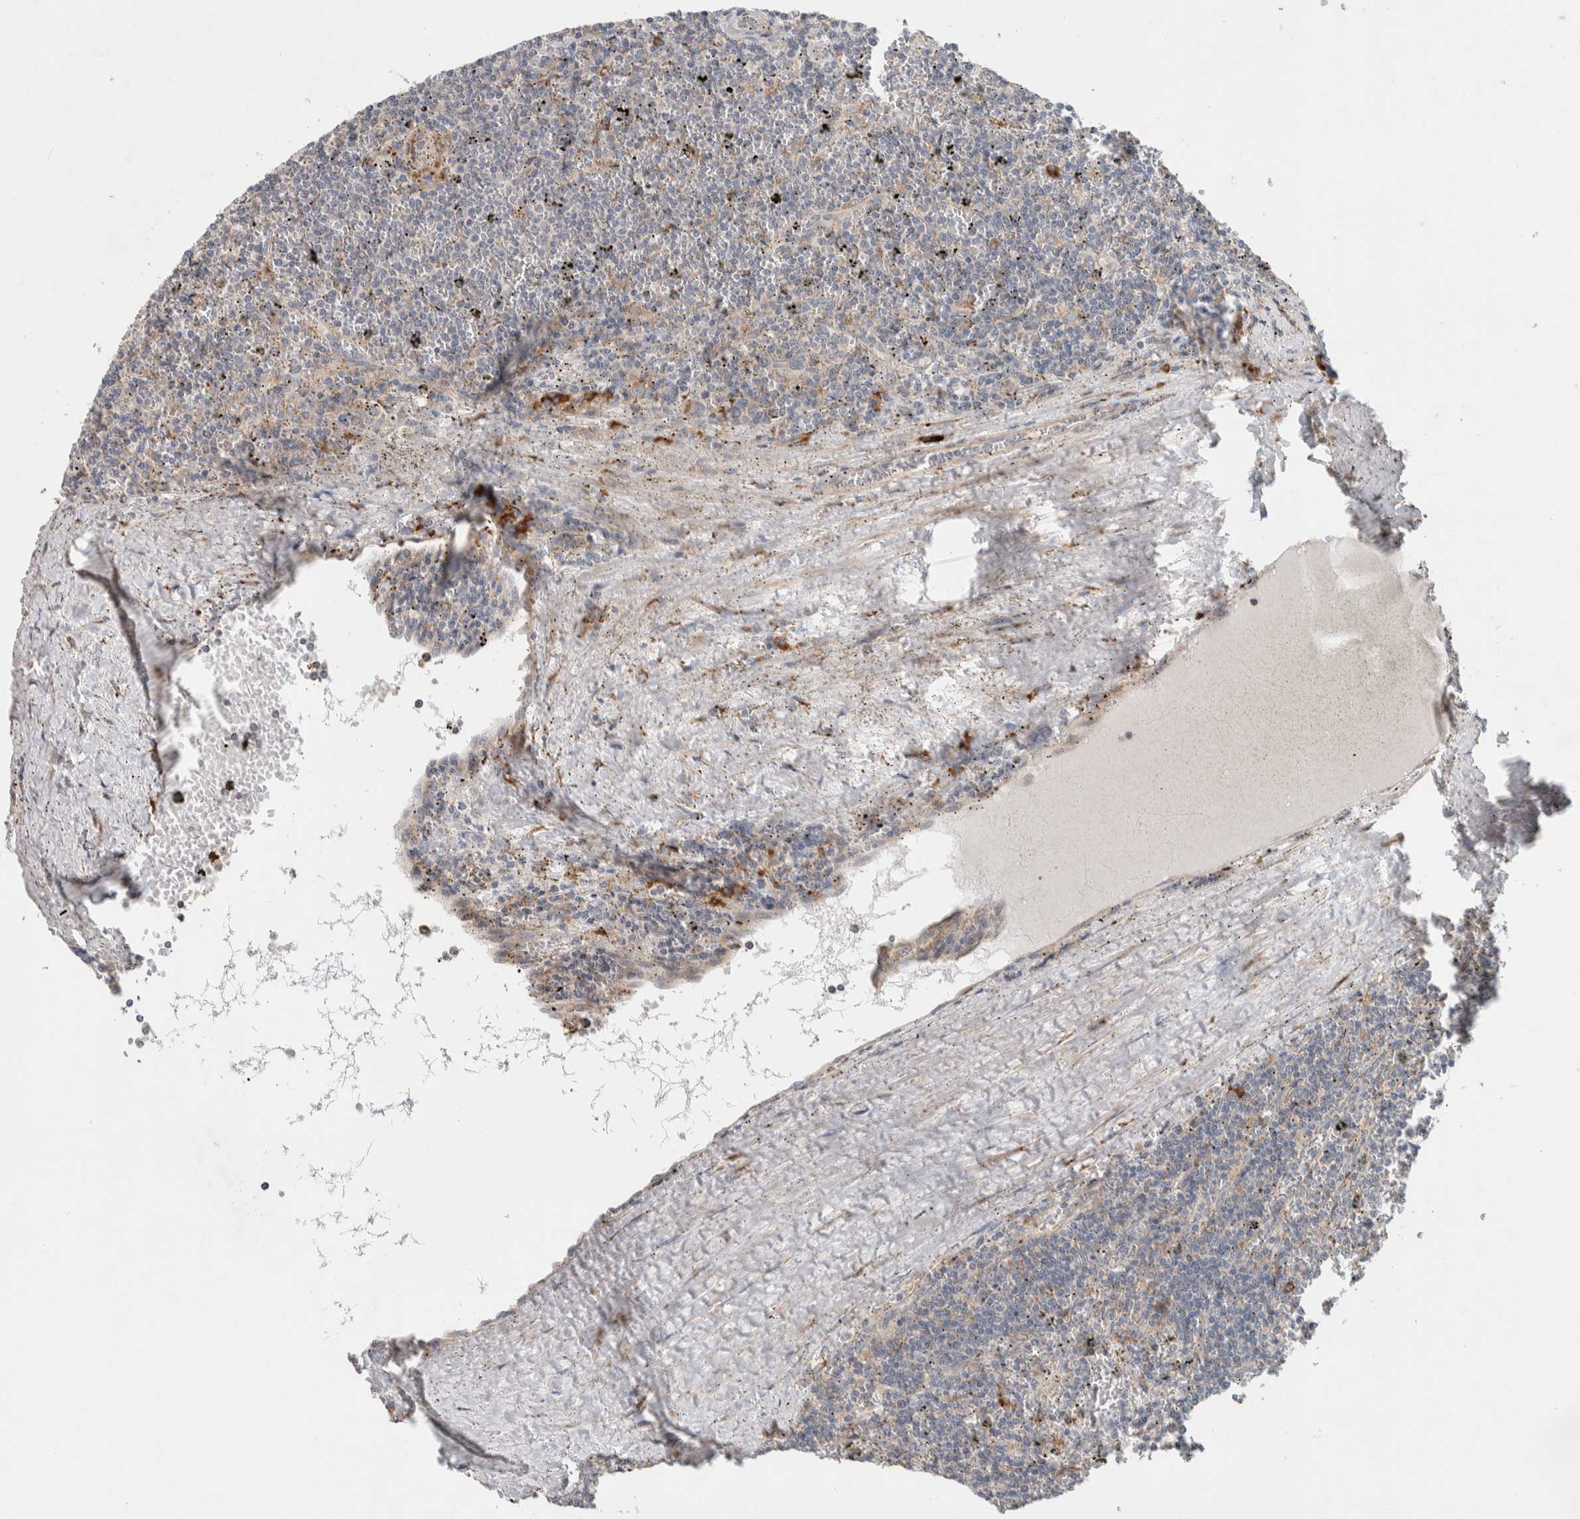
{"staining": {"intensity": "negative", "quantity": "none", "location": "none"}, "tissue": "lymphoma", "cell_type": "Tumor cells", "image_type": "cancer", "snomed": [{"axis": "morphology", "description": "Malignant lymphoma, non-Hodgkin's type, Low grade"}, {"axis": "topography", "description": "Spleen"}], "caption": "Histopathology image shows no significant protein positivity in tumor cells of malignant lymphoma, non-Hodgkin's type (low-grade).", "gene": "ADCY8", "patient": {"sex": "female", "age": 50}}